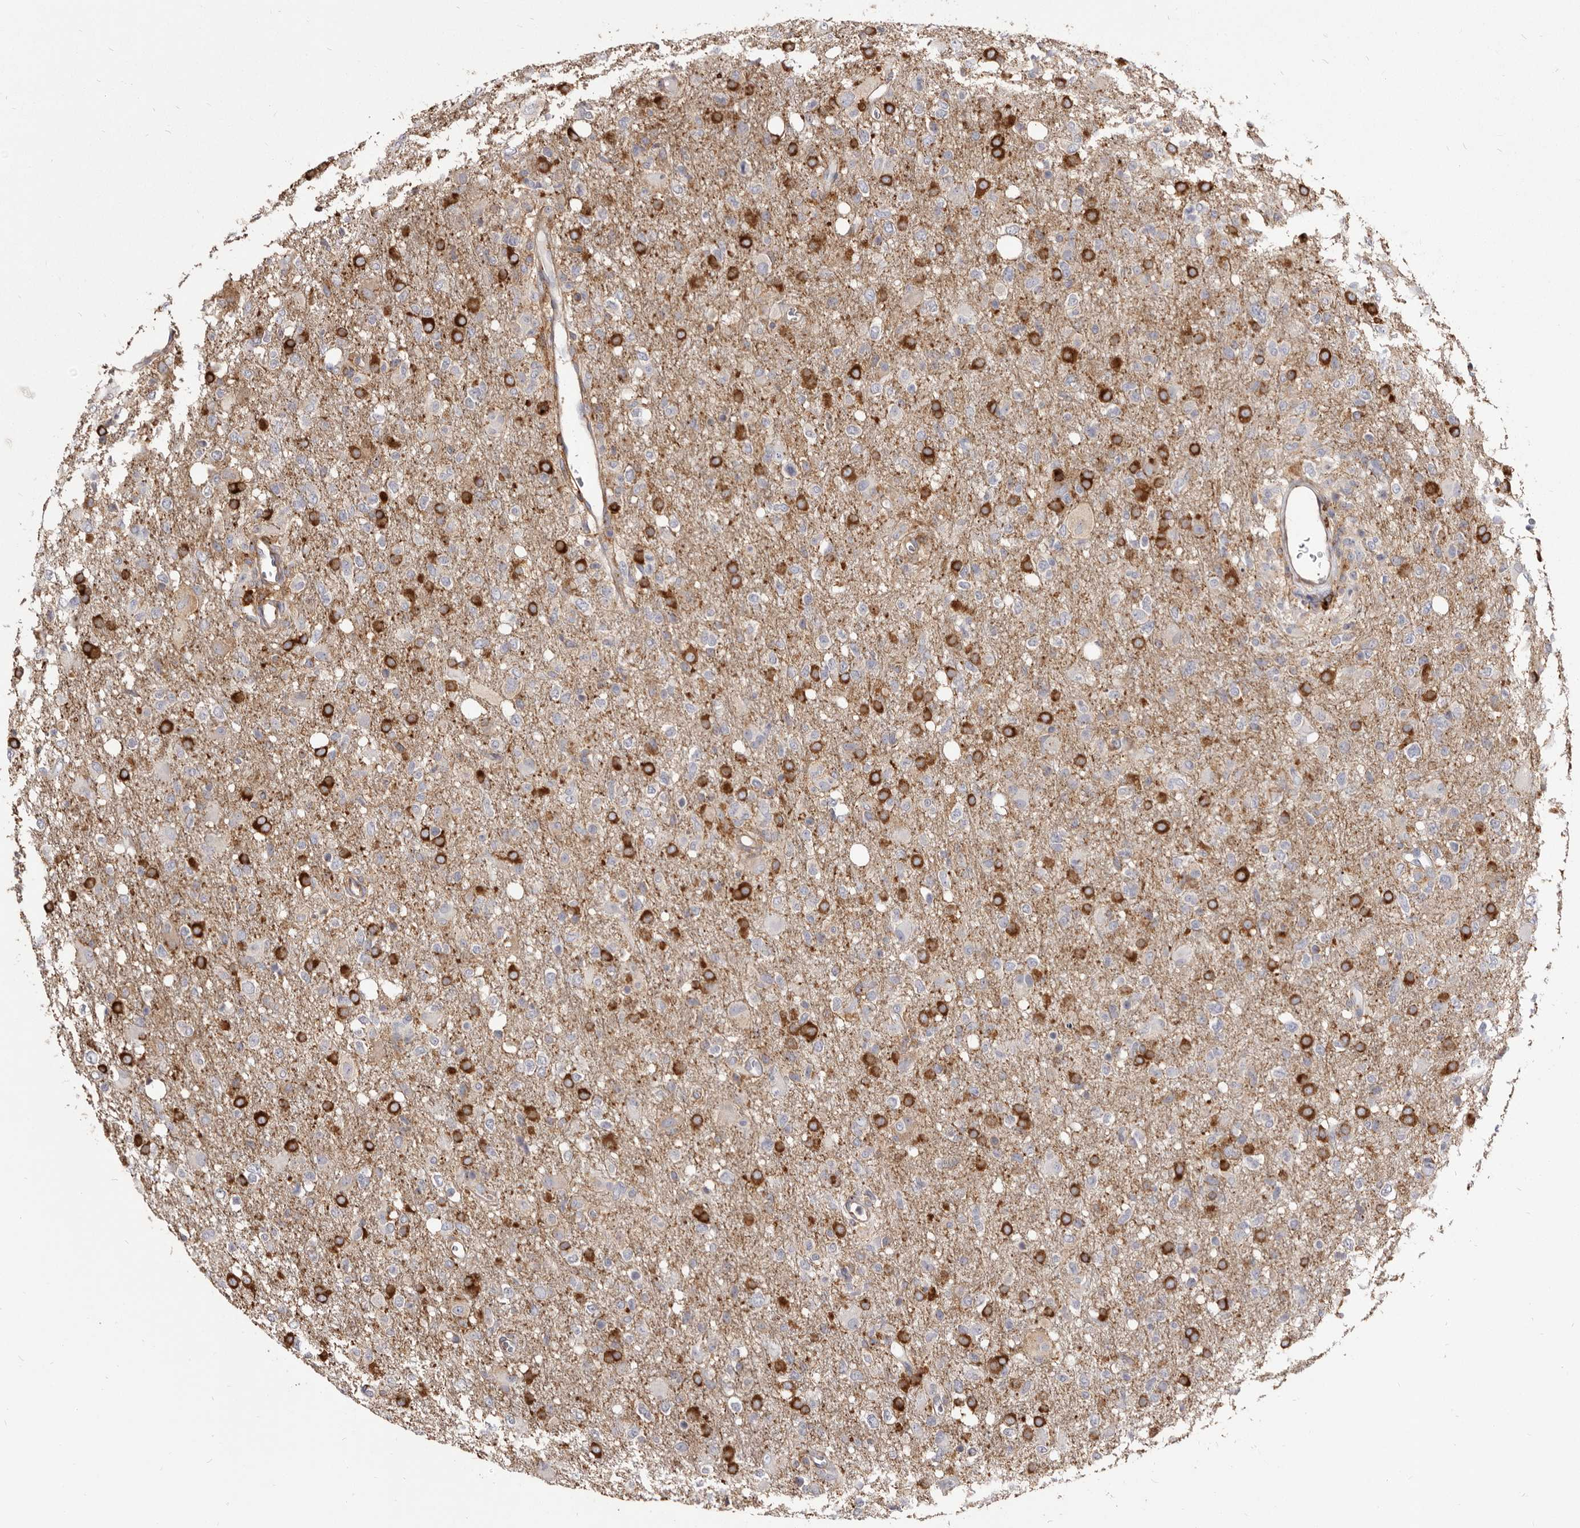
{"staining": {"intensity": "strong", "quantity": "25%-75%", "location": "cytoplasmic/membranous"}, "tissue": "glioma", "cell_type": "Tumor cells", "image_type": "cancer", "snomed": [{"axis": "morphology", "description": "Glioma, malignant, High grade"}, {"axis": "topography", "description": "Brain"}], "caption": "Protein staining of glioma tissue reveals strong cytoplasmic/membranous staining in about 25%-75% of tumor cells. (brown staining indicates protein expression, while blue staining denotes nuclei).", "gene": "TPD52", "patient": {"sex": "female", "age": 57}}